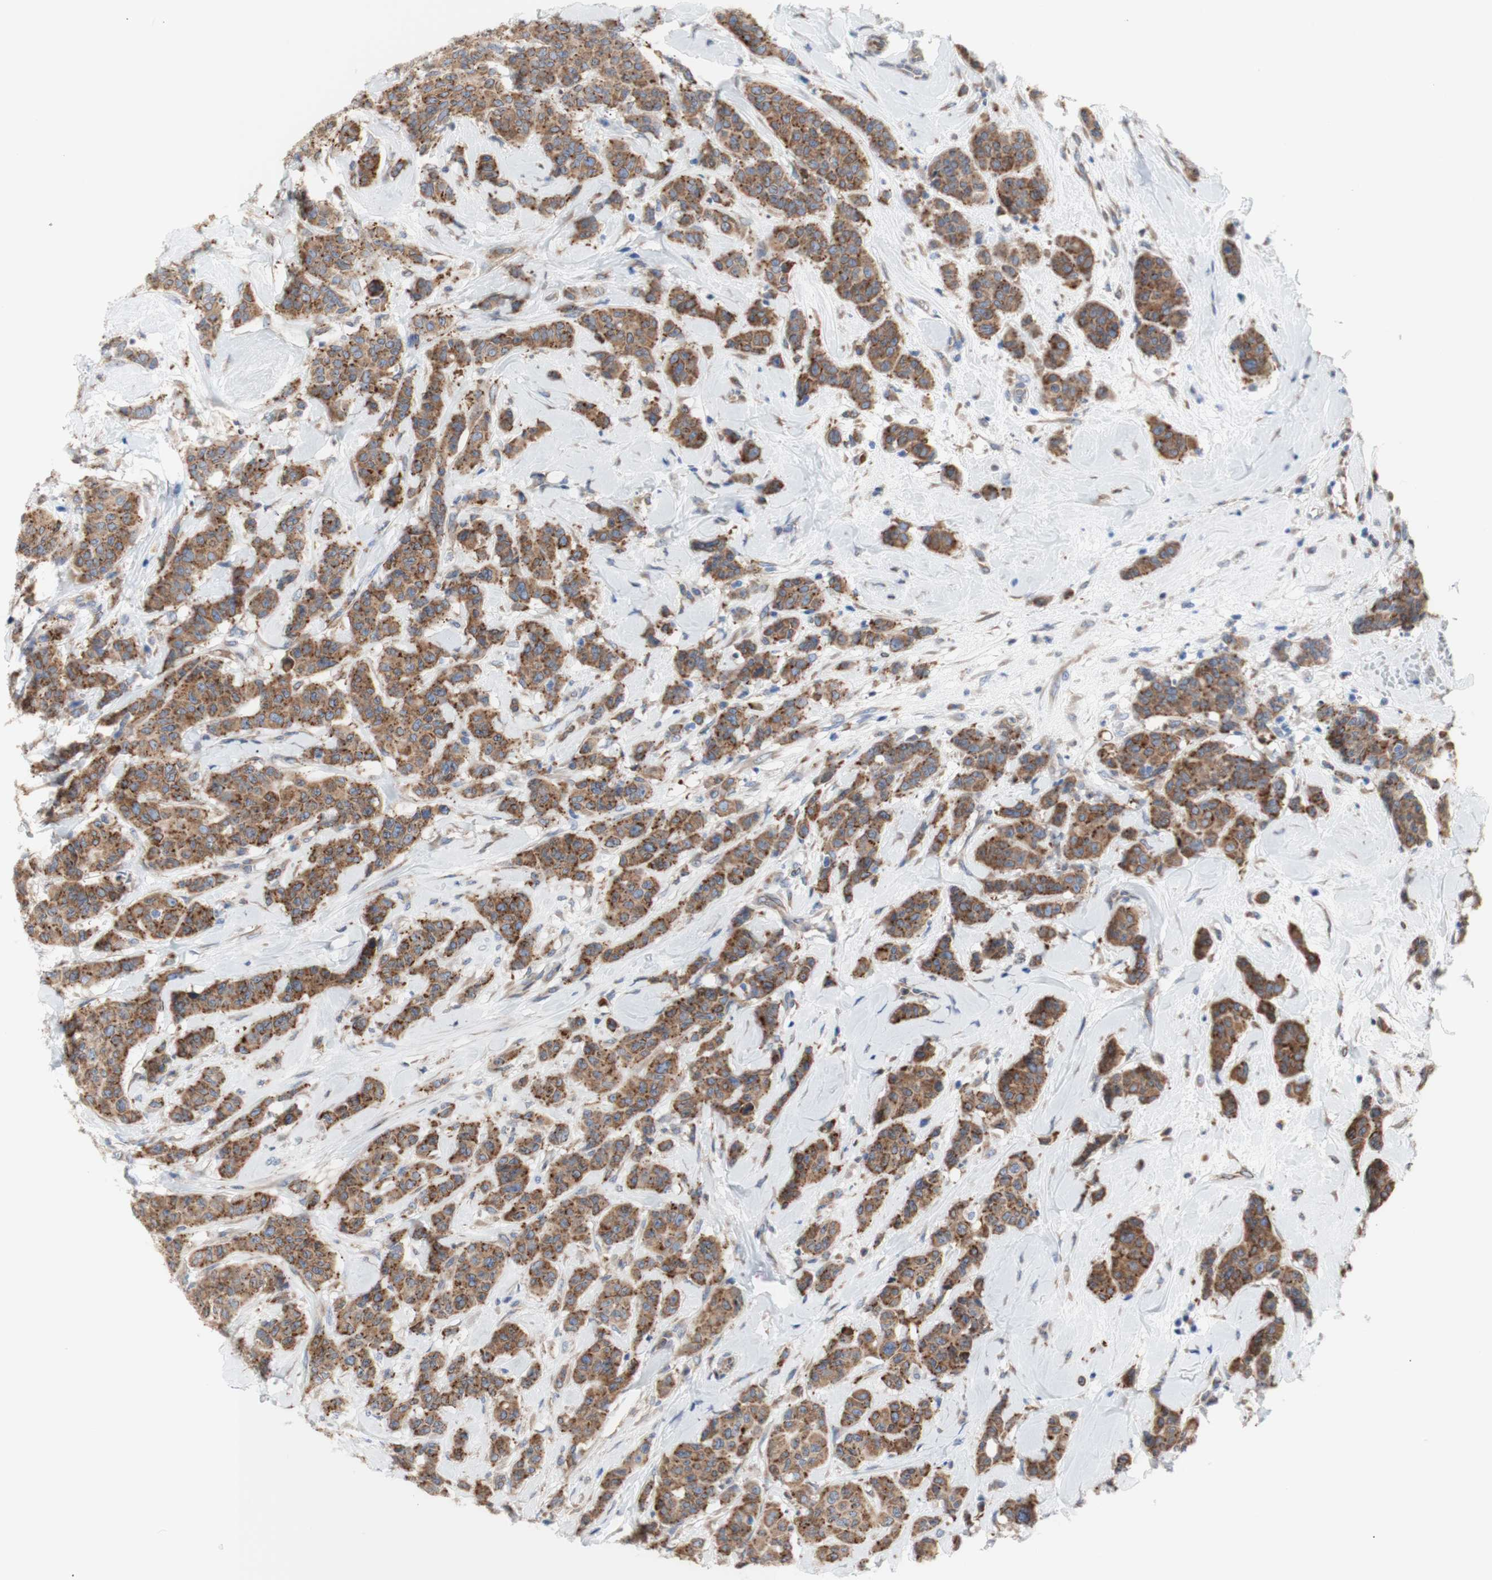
{"staining": {"intensity": "moderate", "quantity": ">75%", "location": "cytoplasmic/membranous"}, "tissue": "breast cancer", "cell_type": "Tumor cells", "image_type": "cancer", "snomed": [{"axis": "morphology", "description": "Normal tissue, NOS"}, {"axis": "morphology", "description": "Duct carcinoma"}, {"axis": "topography", "description": "Breast"}], "caption": "A brown stain shows moderate cytoplasmic/membranous expression of a protein in breast cancer (intraductal carcinoma) tumor cells.", "gene": "ERLIN1", "patient": {"sex": "female", "age": 40}}